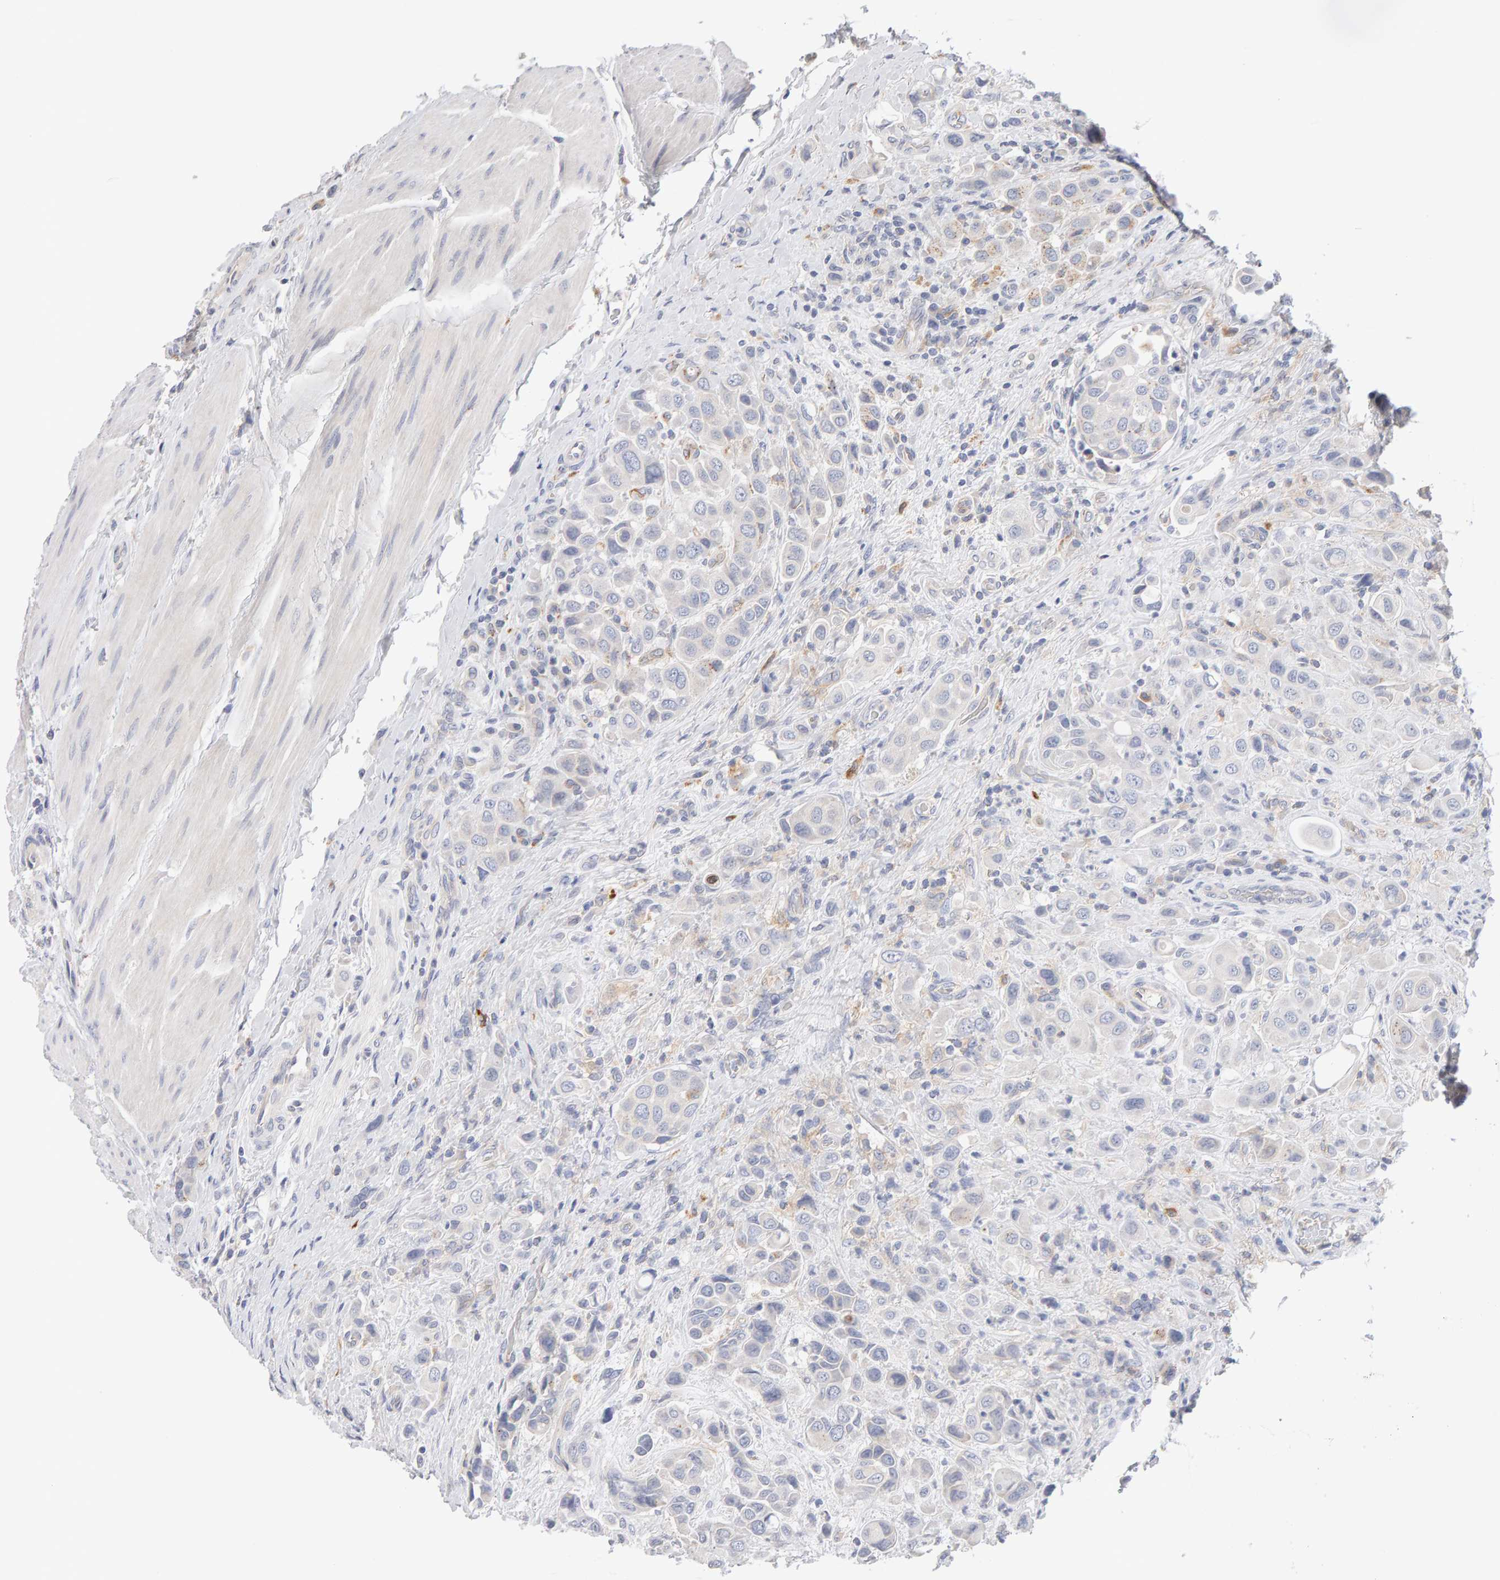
{"staining": {"intensity": "weak", "quantity": "<25%", "location": "cytoplasmic/membranous"}, "tissue": "urothelial cancer", "cell_type": "Tumor cells", "image_type": "cancer", "snomed": [{"axis": "morphology", "description": "Urothelial carcinoma, High grade"}, {"axis": "topography", "description": "Urinary bladder"}], "caption": "High magnification brightfield microscopy of urothelial cancer stained with DAB (brown) and counterstained with hematoxylin (blue): tumor cells show no significant staining.", "gene": "METRNL", "patient": {"sex": "male", "age": 50}}